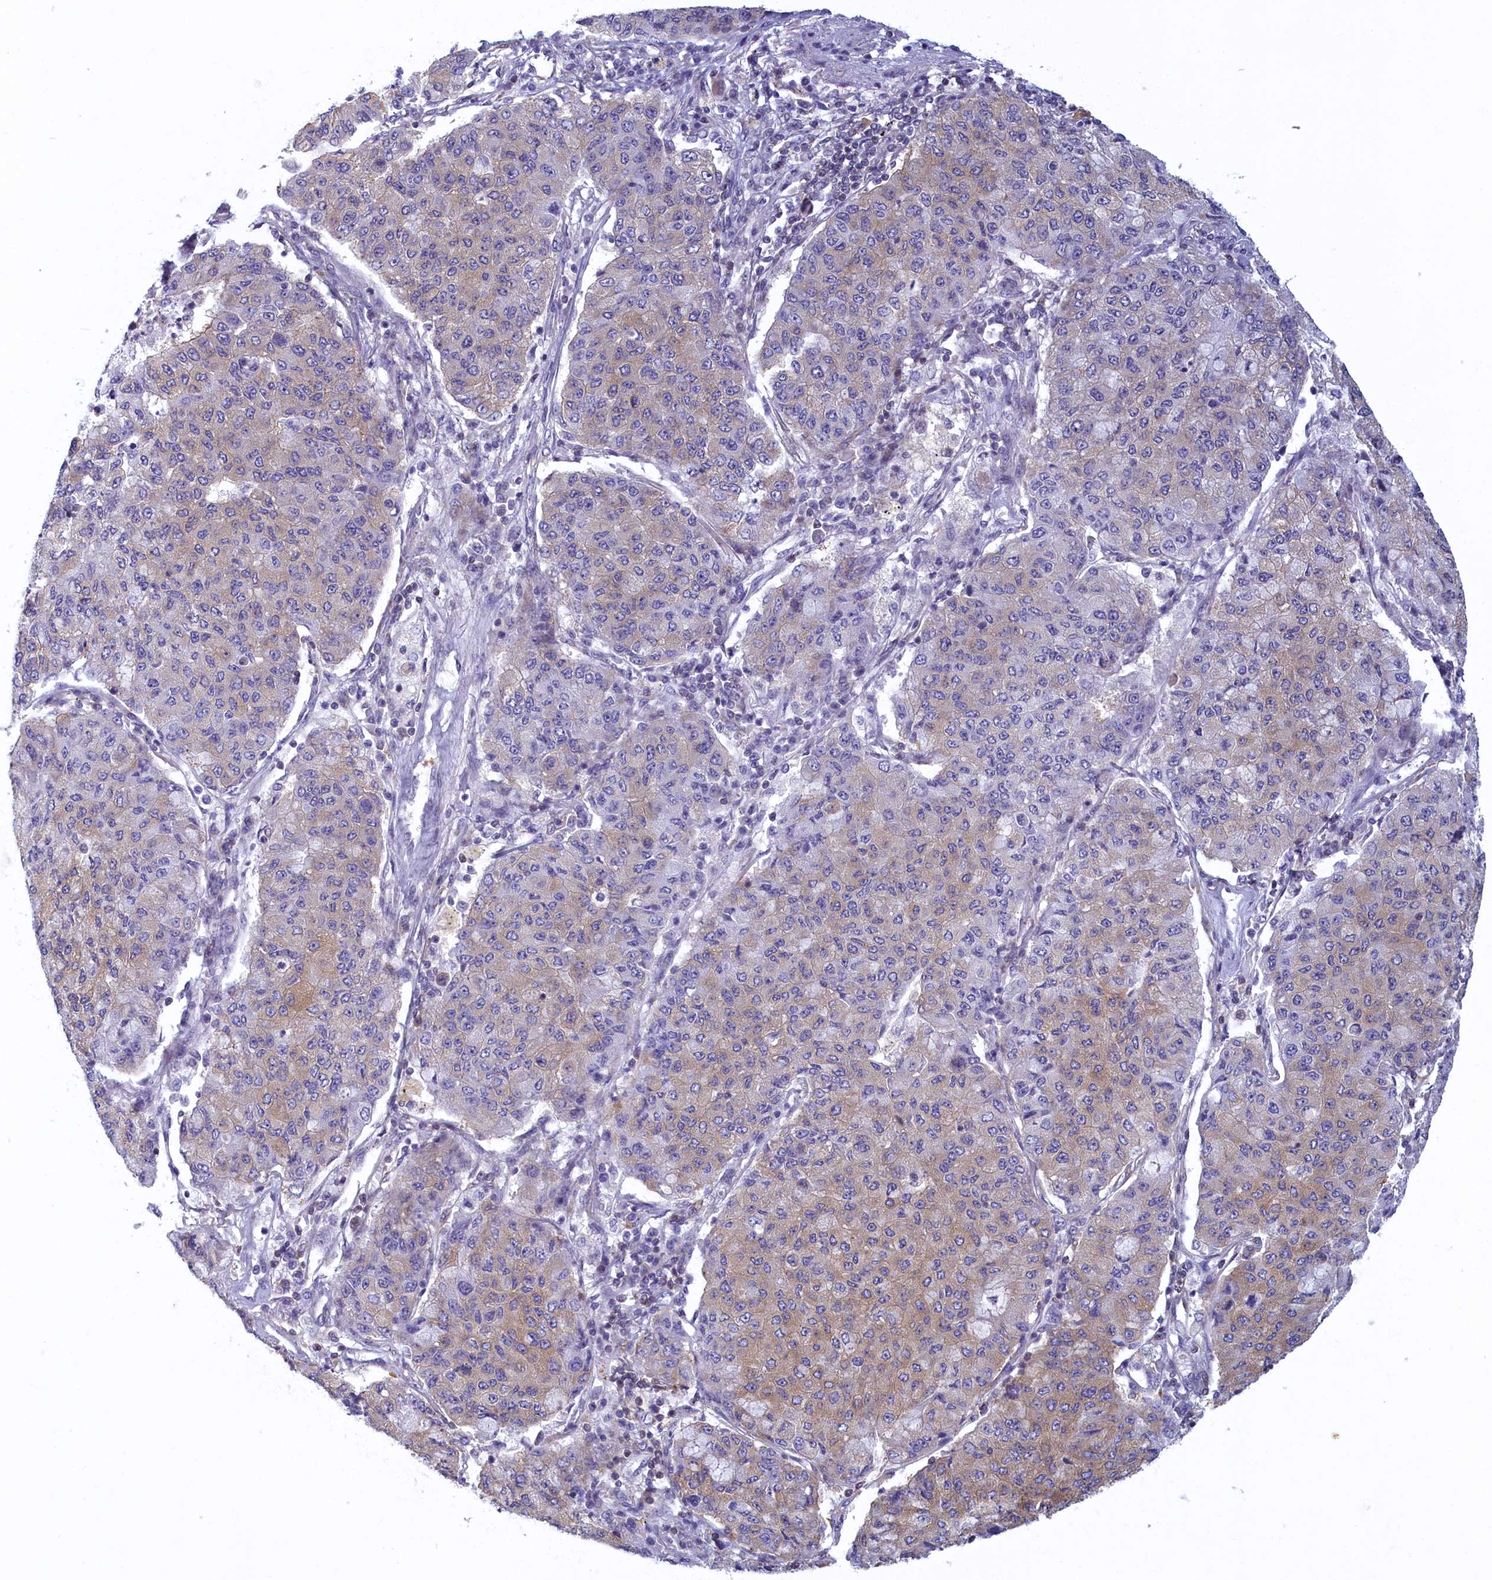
{"staining": {"intensity": "weak", "quantity": "25%-75%", "location": "cytoplasmic/membranous"}, "tissue": "lung cancer", "cell_type": "Tumor cells", "image_type": "cancer", "snomed": [{"axis": "morphology", "description": "Squamous cell carcinoma, NOS"}, {"axis": "topography", "description": "Lung"}], "caption": "Lung cancer tissue demonstrates weak cytoplasmic/membranous expression in approximately 25%-75% of tumor cells (DAB = brown stain, brightfield microscopy at high magnification).", "gene": "NOL10", "patient": {"sex": "male", "age": 74}}